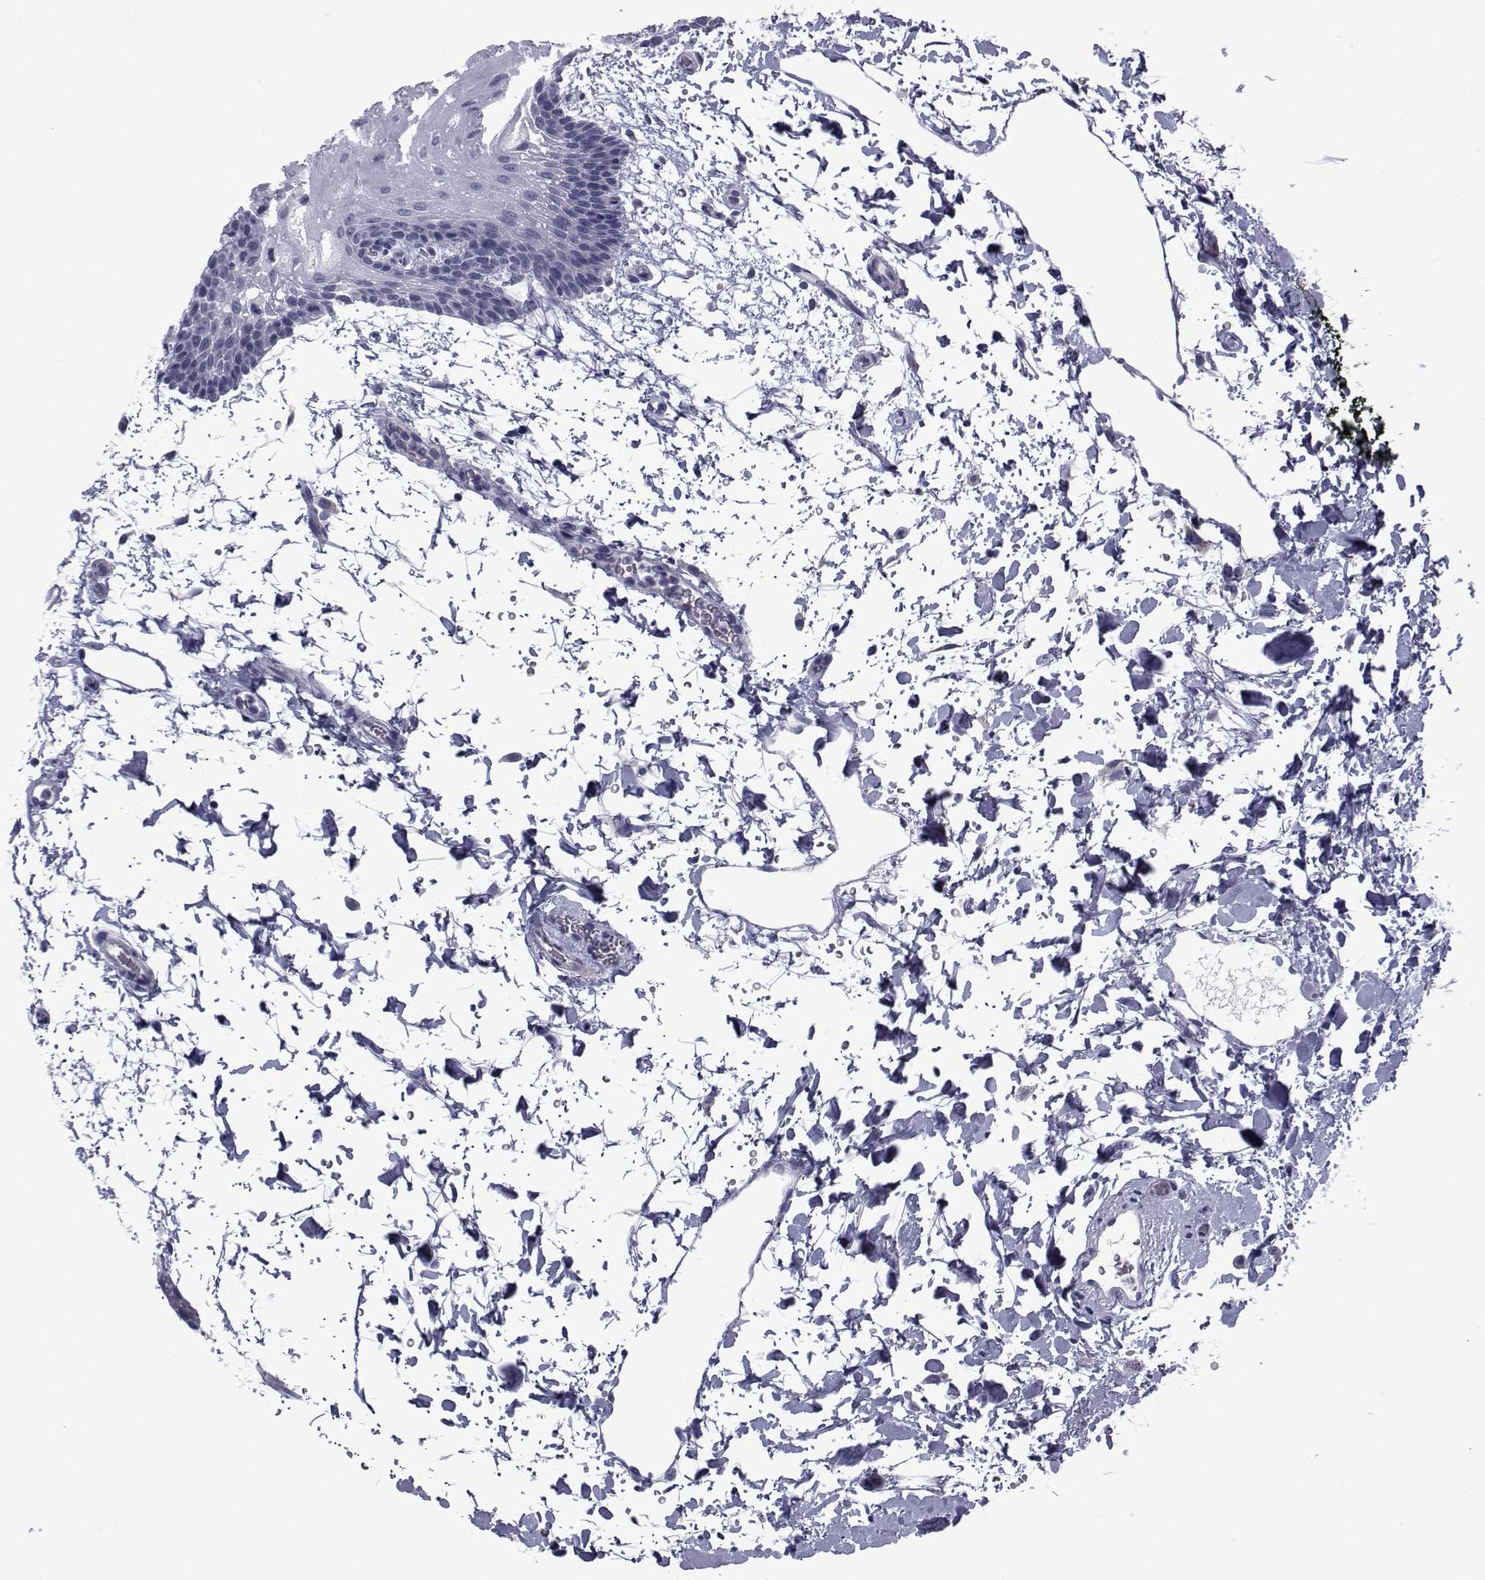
{"staining": {"intensity": "negative", "quantity": "none", "location": "none"}, "tissue": "oral mucosa", "cell_type": "Squamous epithelial cells", "image_type": "normal", "snomed": [{"axis": "morphology", "description": "Normal tissue, NOS"}, {"axis": "topography", "description": "Oral tissue"}, {"axis": "topography", "description": "Head-Neck"}], "caption": "Squamous epithelial cells show no significant protein positivity in unremarkable oral mucosa. (Brightfield microscopy of DAB immunohistochemistry at high magnification).", "gene": "CHRNA1", "patient": {"sex": "male", "age": 65}}